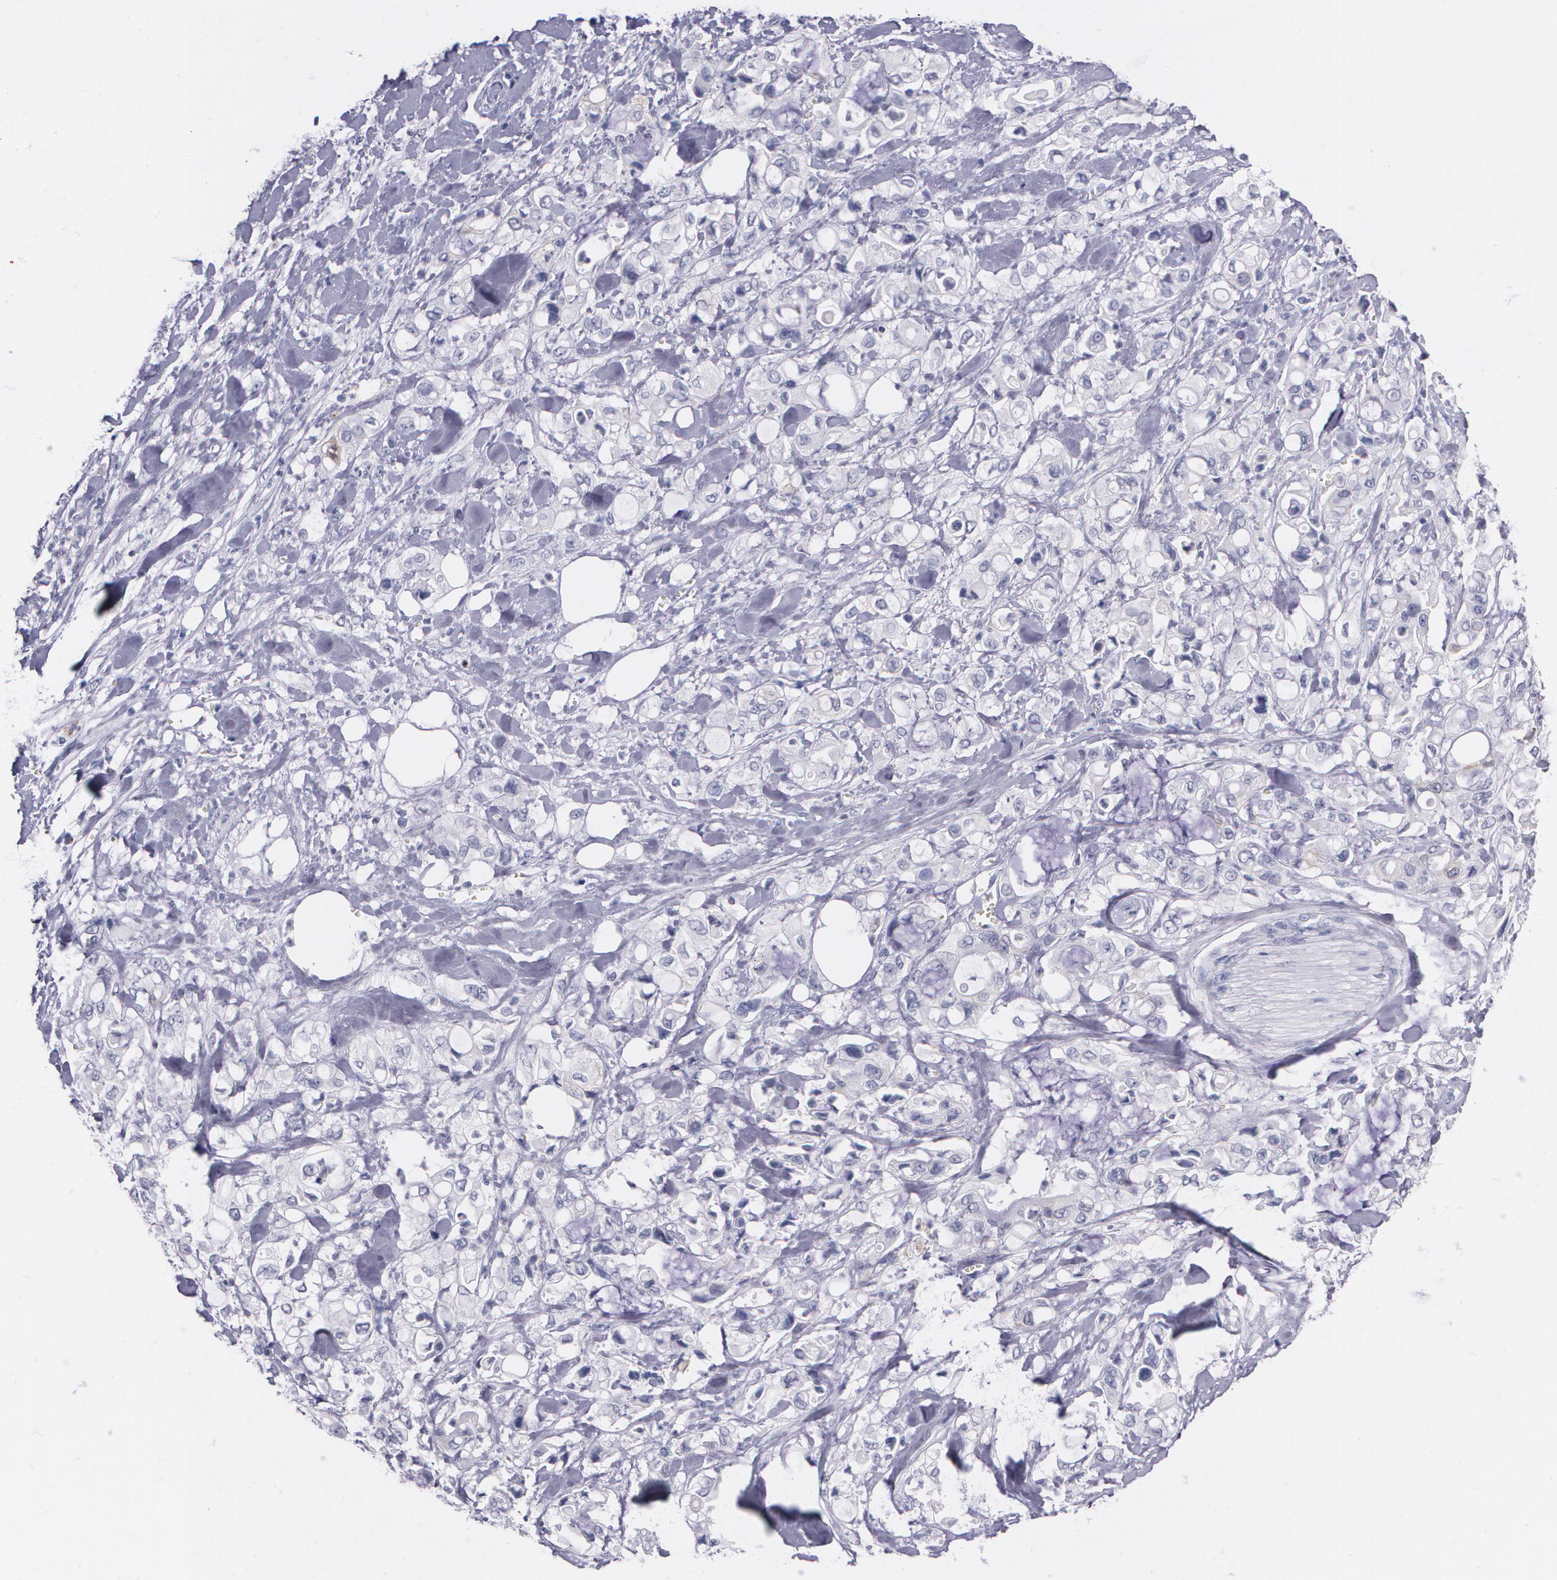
{"staining": {"intensity": "moderate", "quantity": "<25%", "location": "cytoplasmic/membranous"}, "tissue": "pancreatic cancer", "cell_type": "Tumor cells", "image_type": "cancer", "snomed": [{"axis": "morphology", "description": "Adenocarcinoma, NOS"}, {"axis": "topography", "description": "Pancreas"}], "caption": "IHC image of human pancreatic cancer stained for a protein (brown), which exhibits low levels of moderate cytoplasmic/membranous positivity in about <25% of tumor cells.", "gene": "HMMR", "patient": {"sex": "male", "age": 70}}